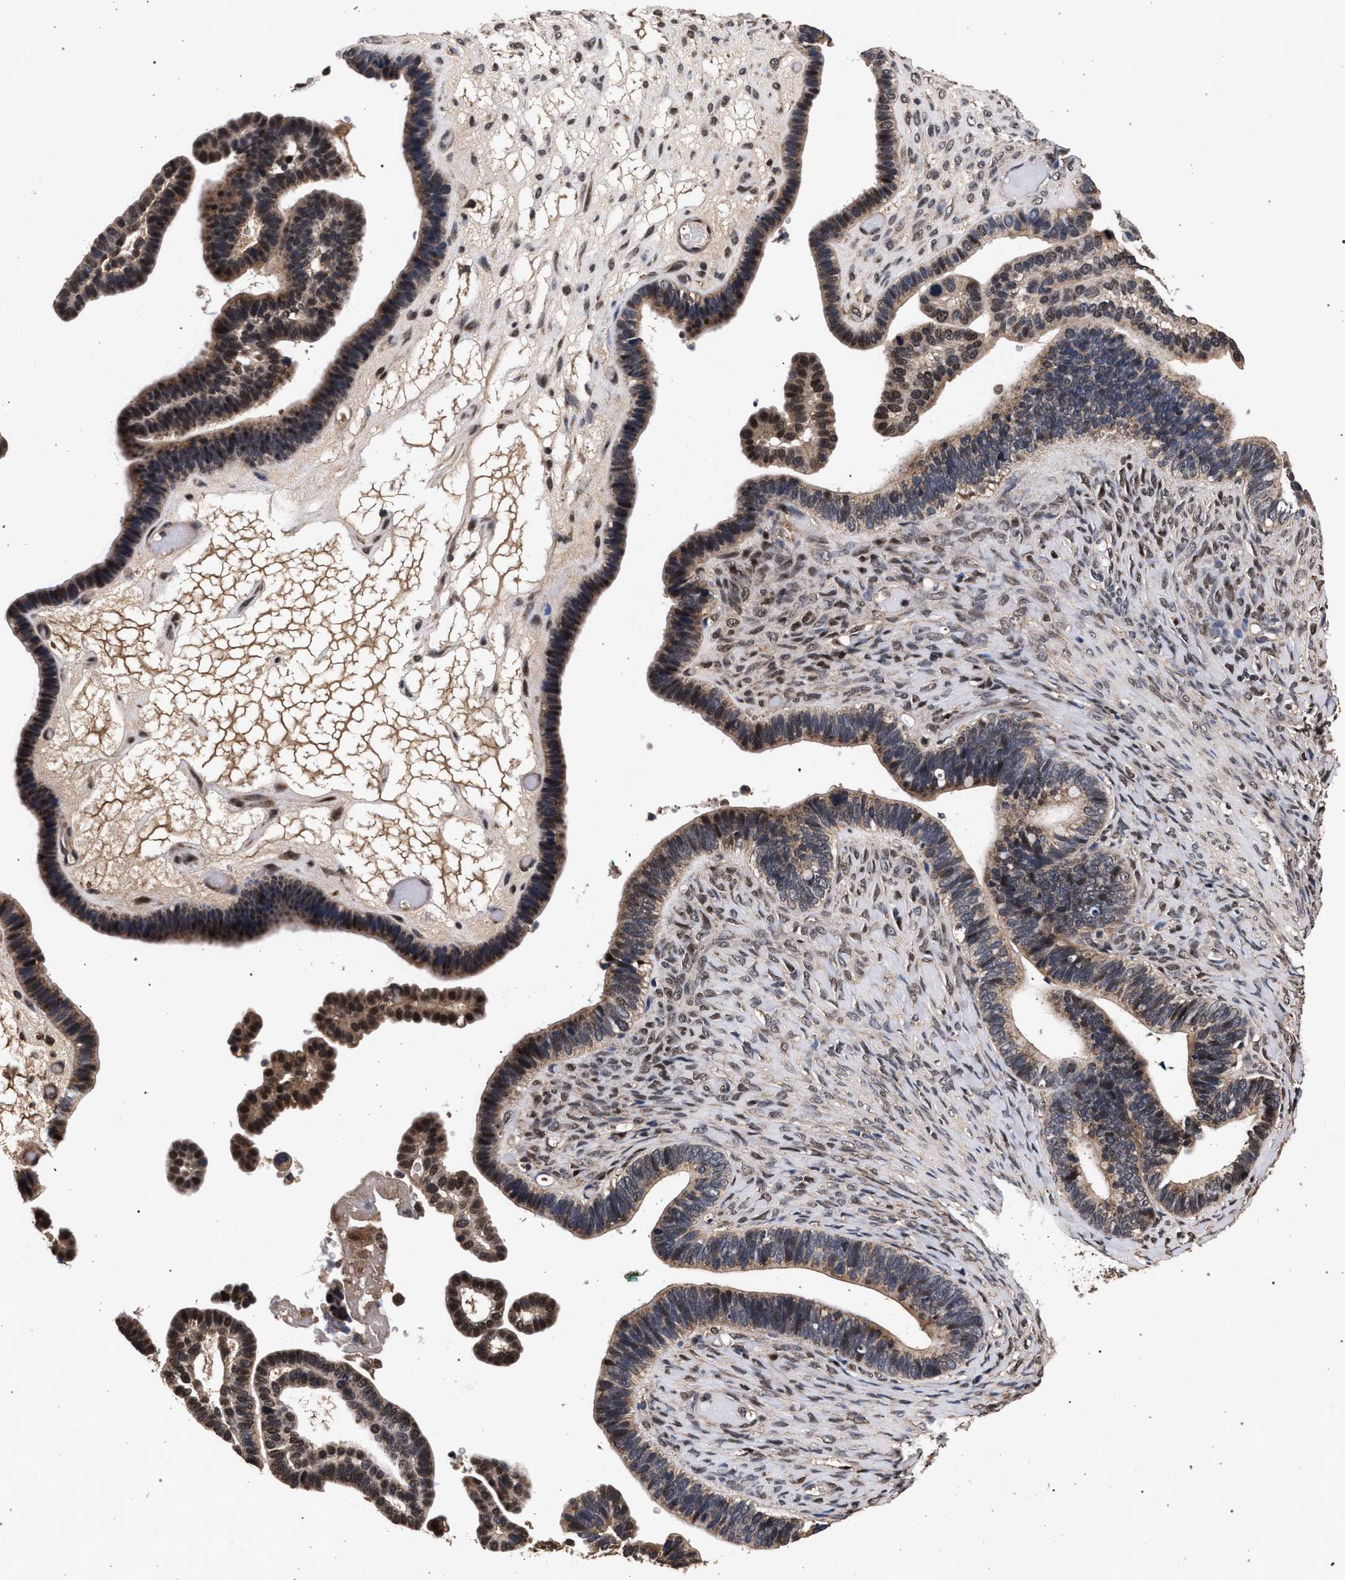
{"staining": {"intensity": "moderate", "quantity": ">75%", "location": "cytoplasmic/membranous,nuclear"}, "tissue": "ovarian cancer", "cell_type": "Tumor cells", "image_type": "cancer", "snomed": [{"axis": "morphology", "description": "Cystadenocarcinoma, serous, NOS"}, {"axis": "topography", "description": "Ovary"}], "caption": "Ovarian cancer (serous cystadenocarcinoma) stained for a protein shows moderate cytoplasmic/membranous and nuclear positivity in tumor cells.", "gene": "ACOX1", "patient": {"sex": "female", "age": 56}}